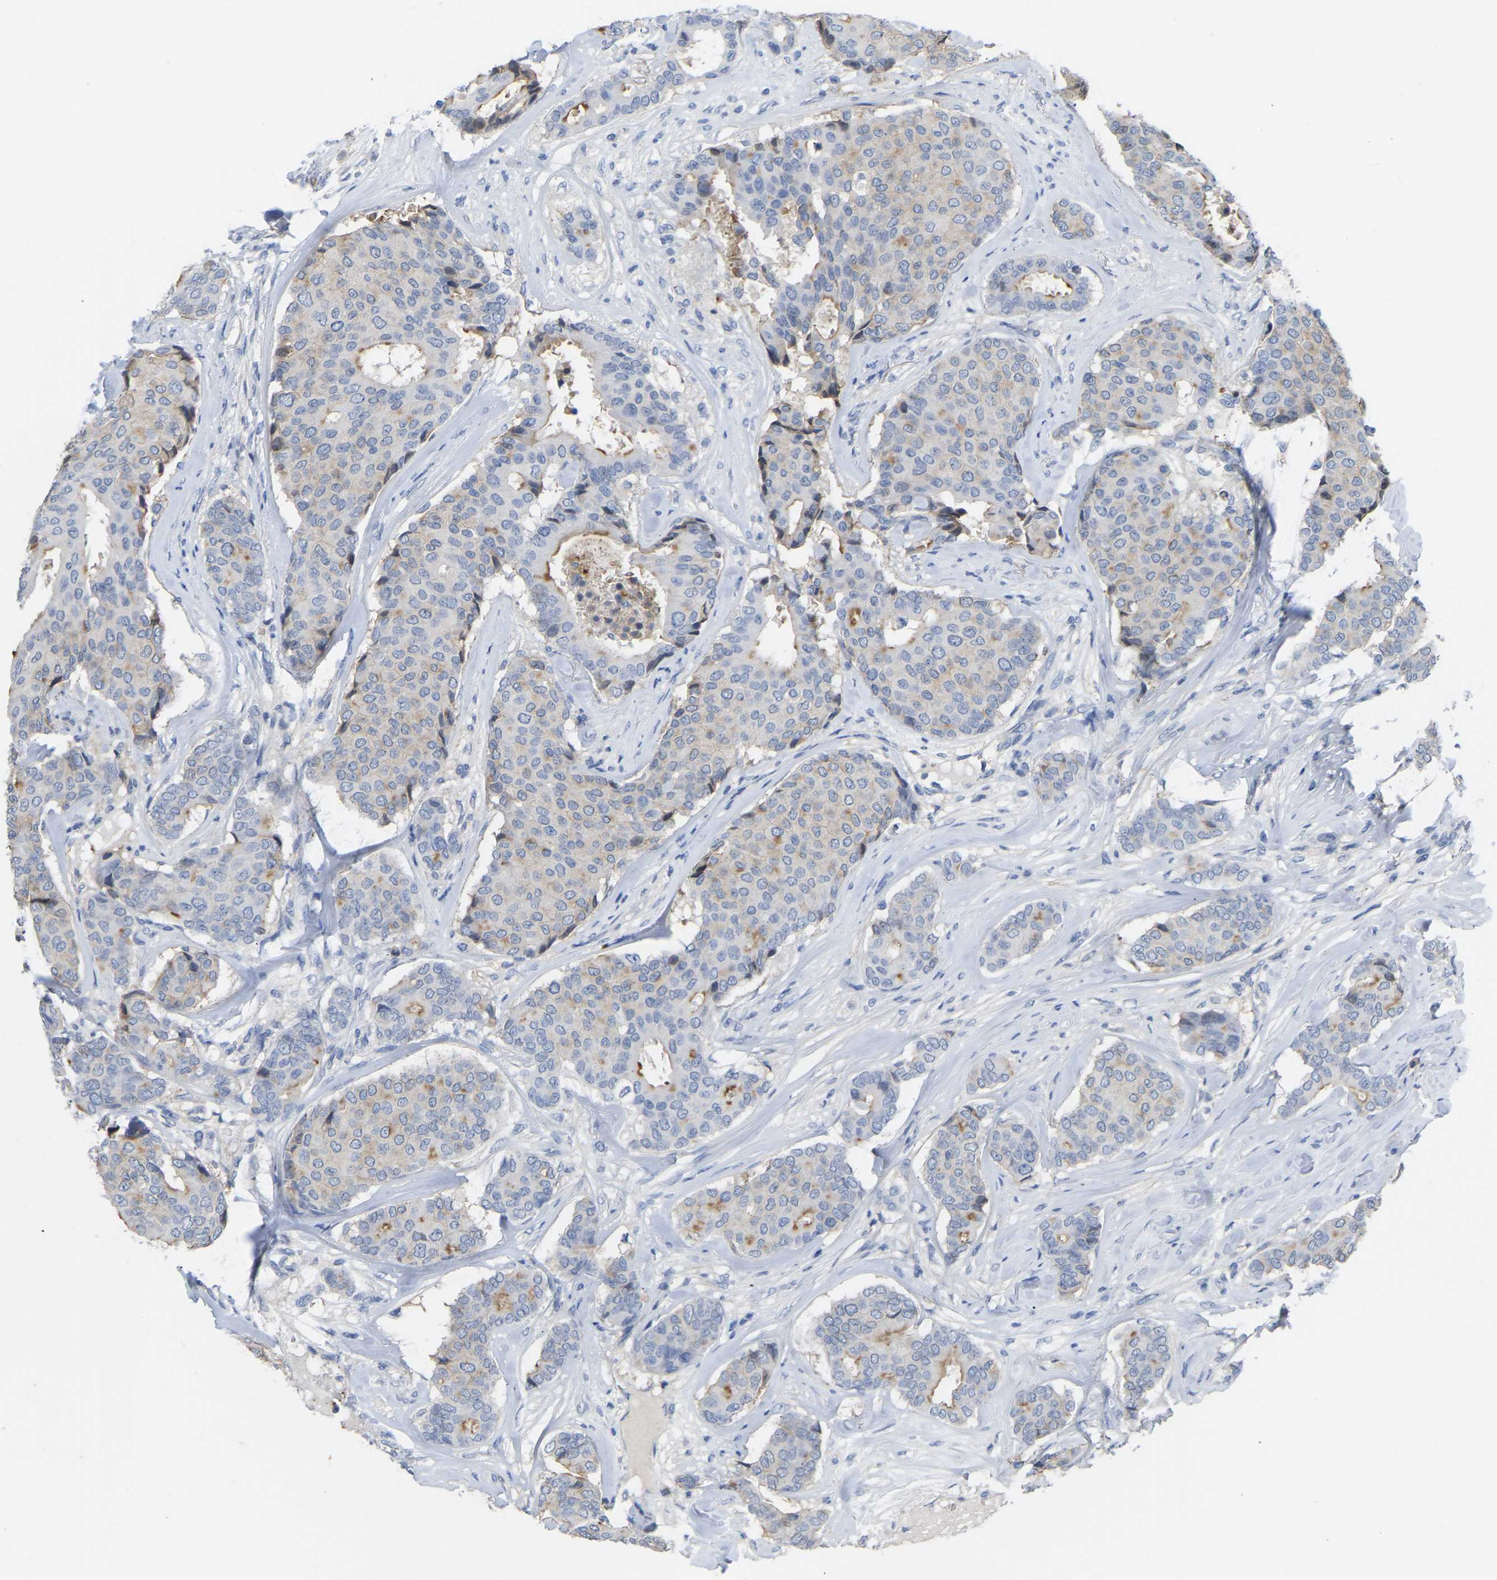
{"staining": {"intensity": "moderate", "quantity": "<25%", "location": "cytoplasmic/membranous"}, "tissue": "breast cancer", "cell_type": "Tumor cells", "image_type": "cancer", "snomed": [{"axis": "morphology", "description": "Duct carcinoma"}, {"axis": "topography", "description": "Breast"}], "caption": "High-magnification brightfield microscopy of breast invasive ductal carcinoma stained with DAB (brown) and counterstained with hematoxylin (blue). tumor cells exhibit moderate cytoplasmic/membranous staining is present in about<25% of cells. Immunohistochemistry stains the protein in brown and the nuclei are stained blue.", "gene": "ZNF449", "patient": {"sex": "female", "age": 75}}